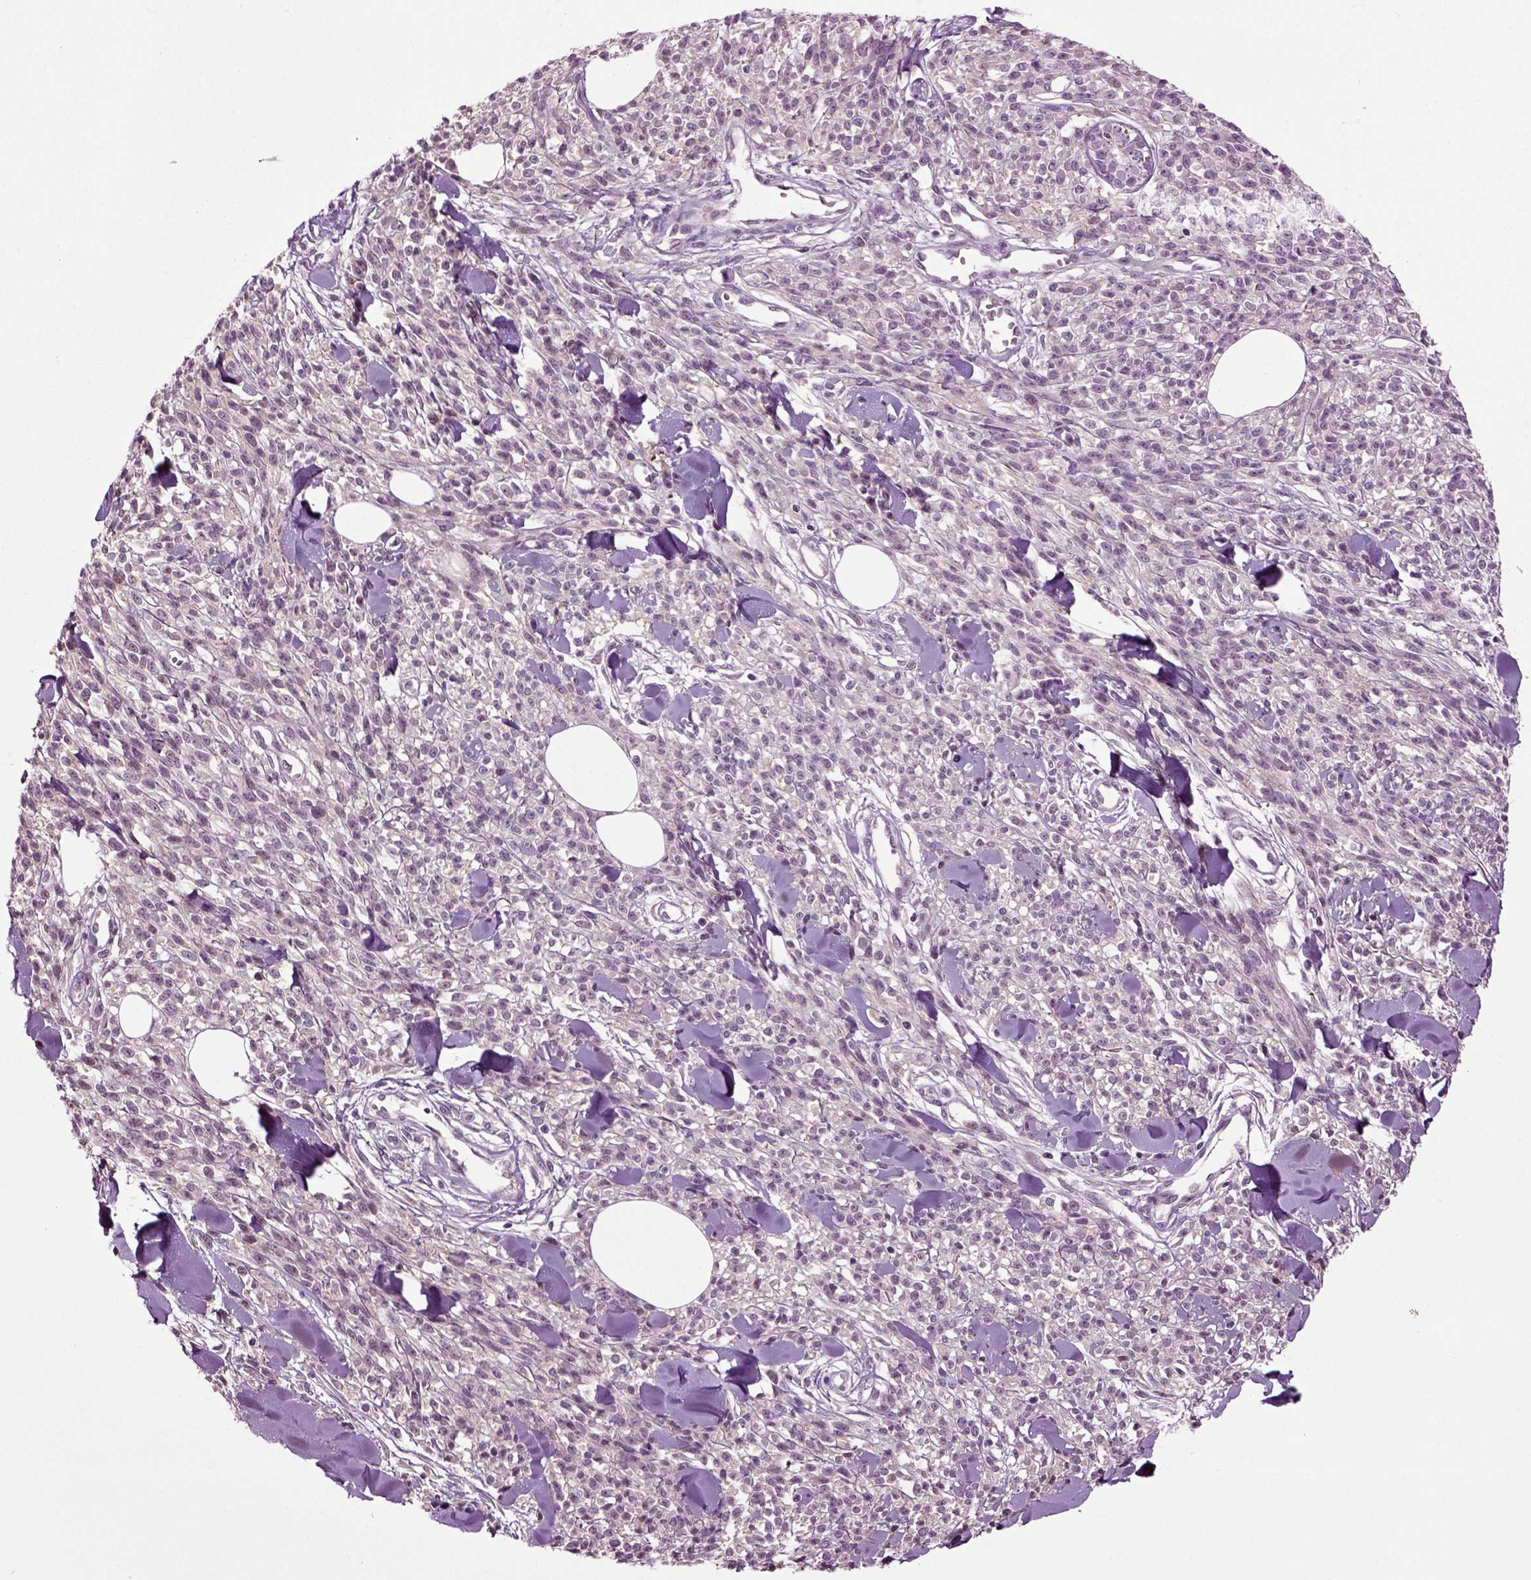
{"staining": {"intensity": "negative", "quantity": "none", "location": "none"}, "tissue": "melanoma", "cell_type": "Tumor cells", "image_type": "cancer", "snomed": [{"axis": "morphology", "description": "Malignant melanoma, NOS"}, {"axis": "topography", "description": "Skin"}, {"axis": "topography", "description": "Skin of trunk"}], "caption": "This is an IHC micrograph of human malignant melanoma. There is no staining in tumor cells.", "gene": "PLCH2", "patient": {"sex": "male", "age": 74}}